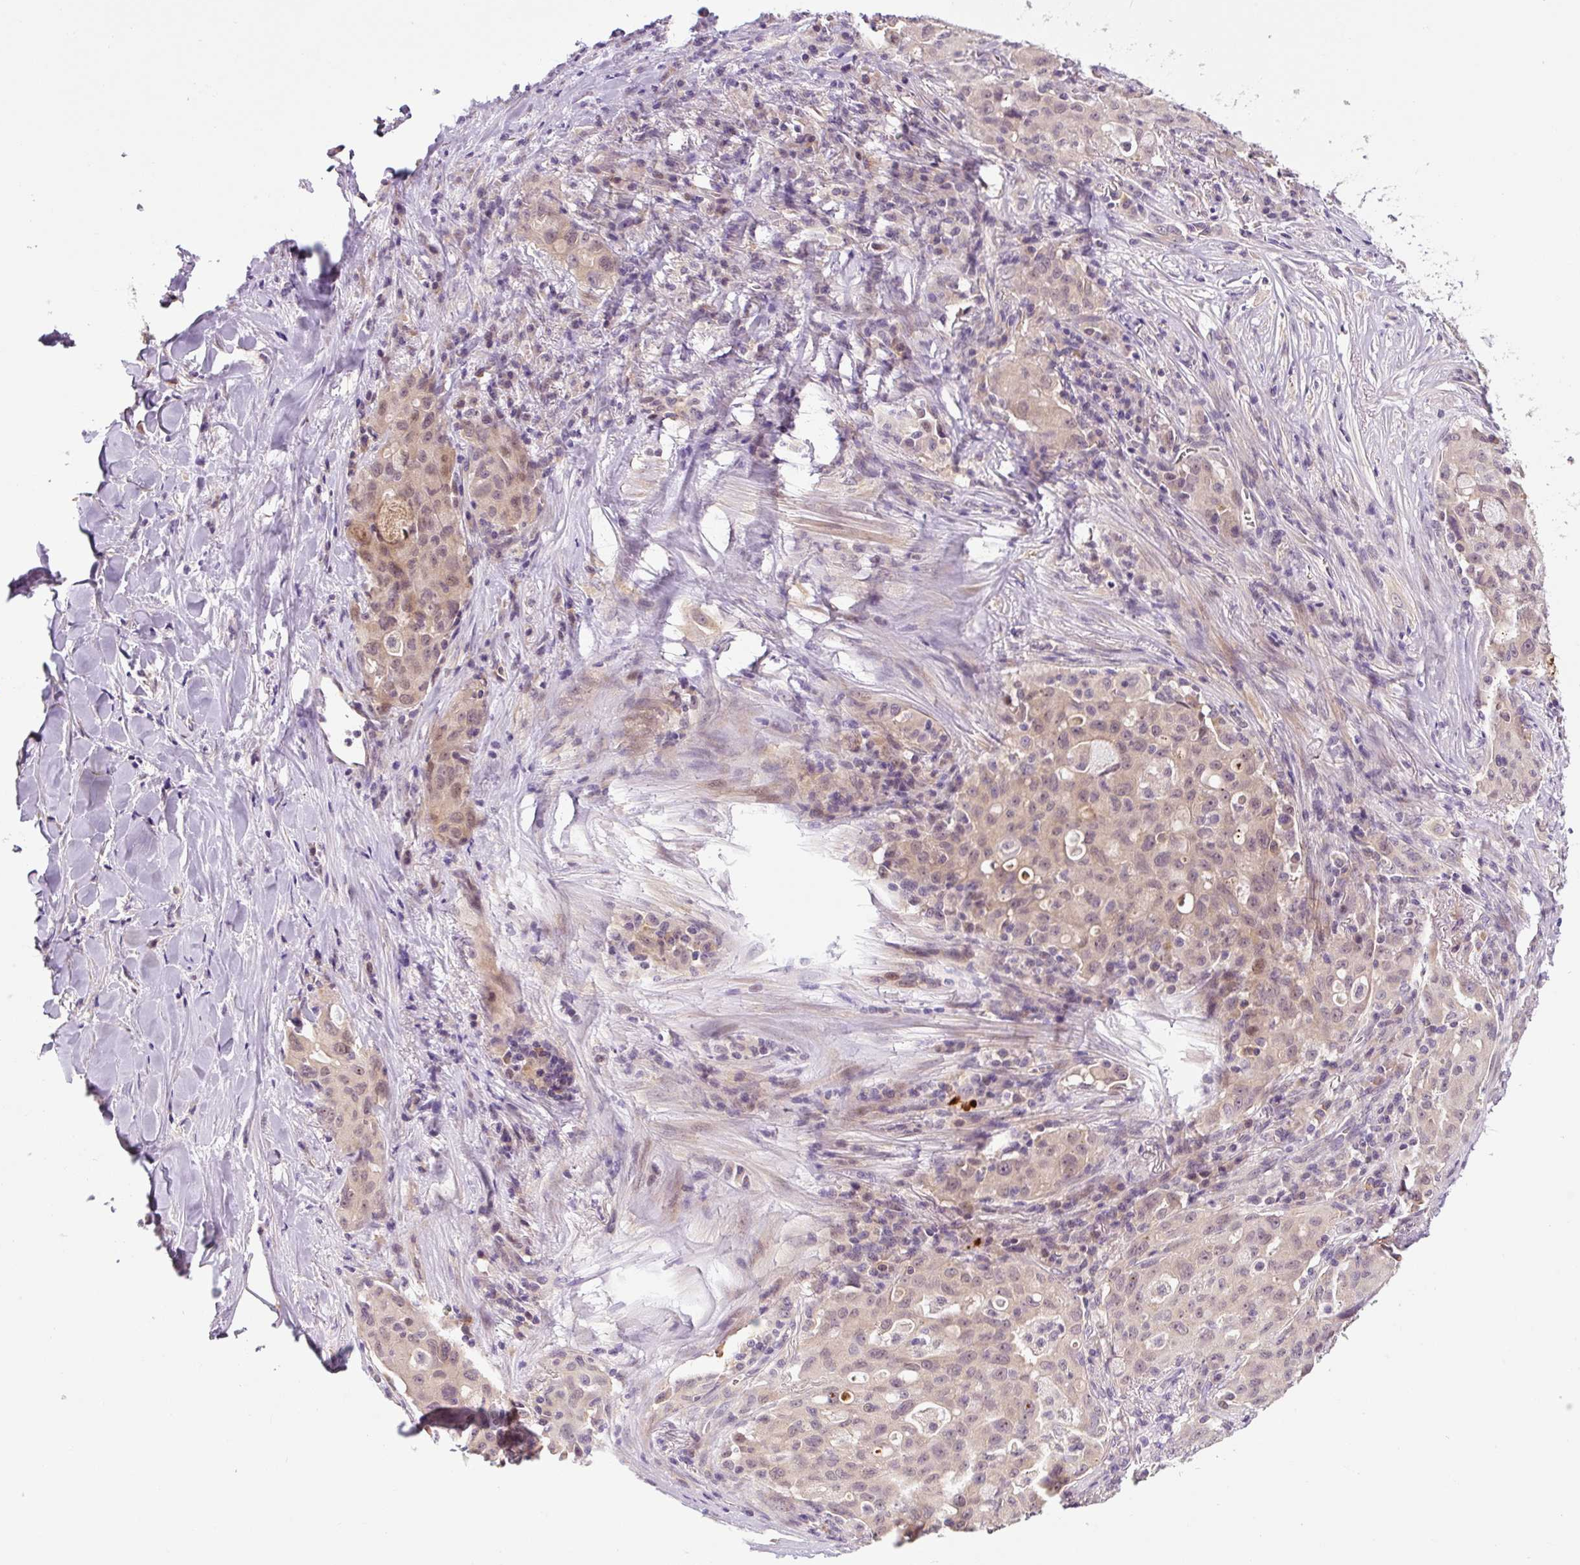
{"staining": {"intensity": "weak", "quantity": ">75%", "location": "cytoplasmic/membranous"}, "tissue": "lung cancer", "cell_type": "Tumor cells", "image_type": "cancer", "snomed": [{"axis": "morphology", "description": "Adenocarcinoma, NOS"}, {"axis": "topography", "description": "Lung"}], "caption": "Immunohistochemistry (IHC) histopathology image of neoplastic tissue: human lung adenocarcinoma stained using immunohistochemistry (IHC) displays low levels of weak protein expression localized specifically in the cytoplasmic/membranous of tumor cells, appearing as a cytoplasmic/membranous brown color.", "gene": "PRKAA2", "patient": {"sex": "female", "age": 44}}